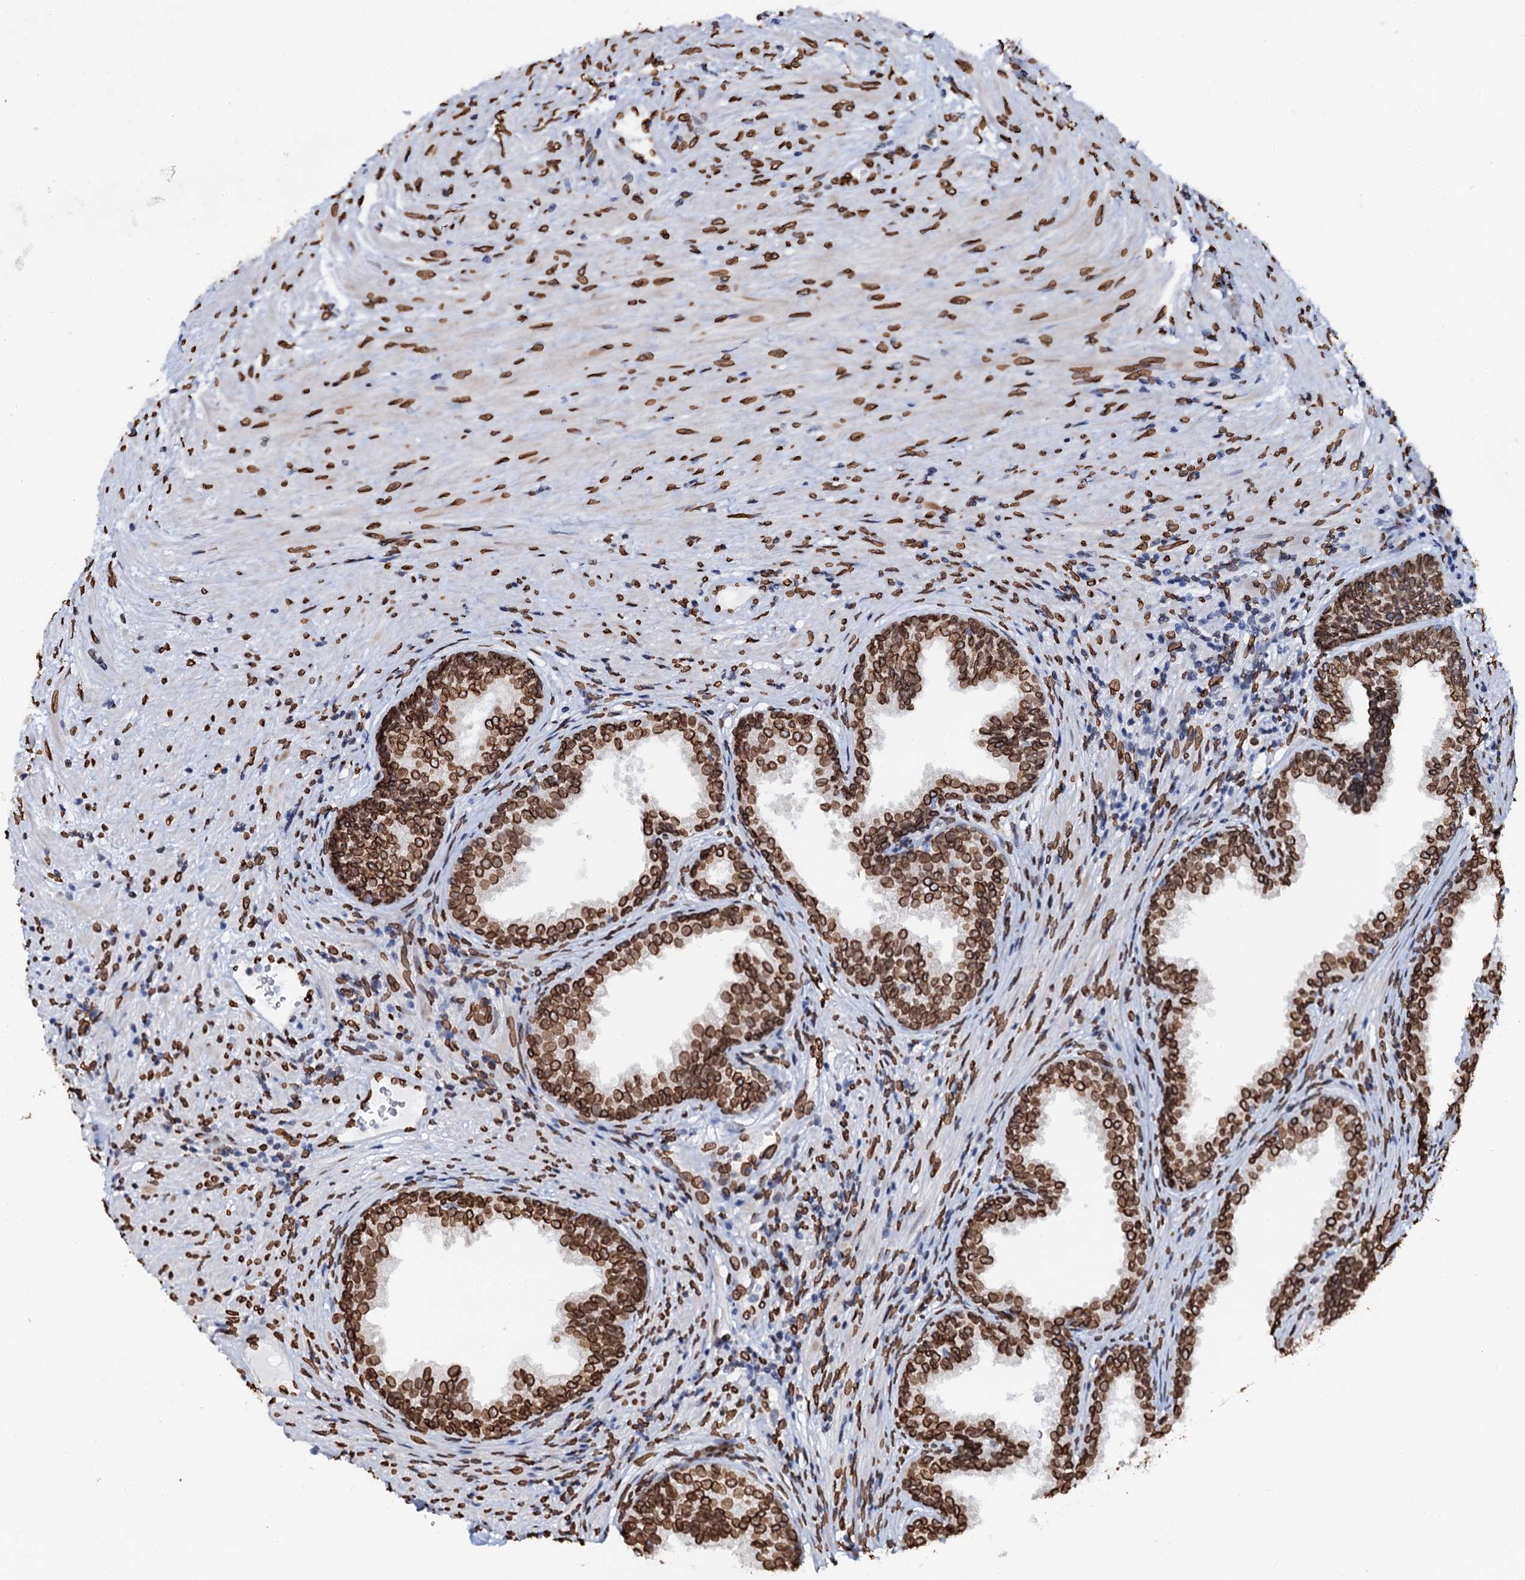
{"staining": {"intensity": "strong", "quantity": ">75%", "location": "nuclear"}, "tissue": "prostate", "cell_type": "Glandular cells", "image_type": "normal", "snomed": [{"axis": "morphology", "description": "Normal tissue, NOS"}, {"axis": "topography", "description": "Prostate"}], "caption": "This is an image of immunohistochemistry staining of normal prostate, which shows strong expression in the nuclear of glandular cells.", "gene": "KATNAL2", "patient": {"sex": "male", "age": 76}}